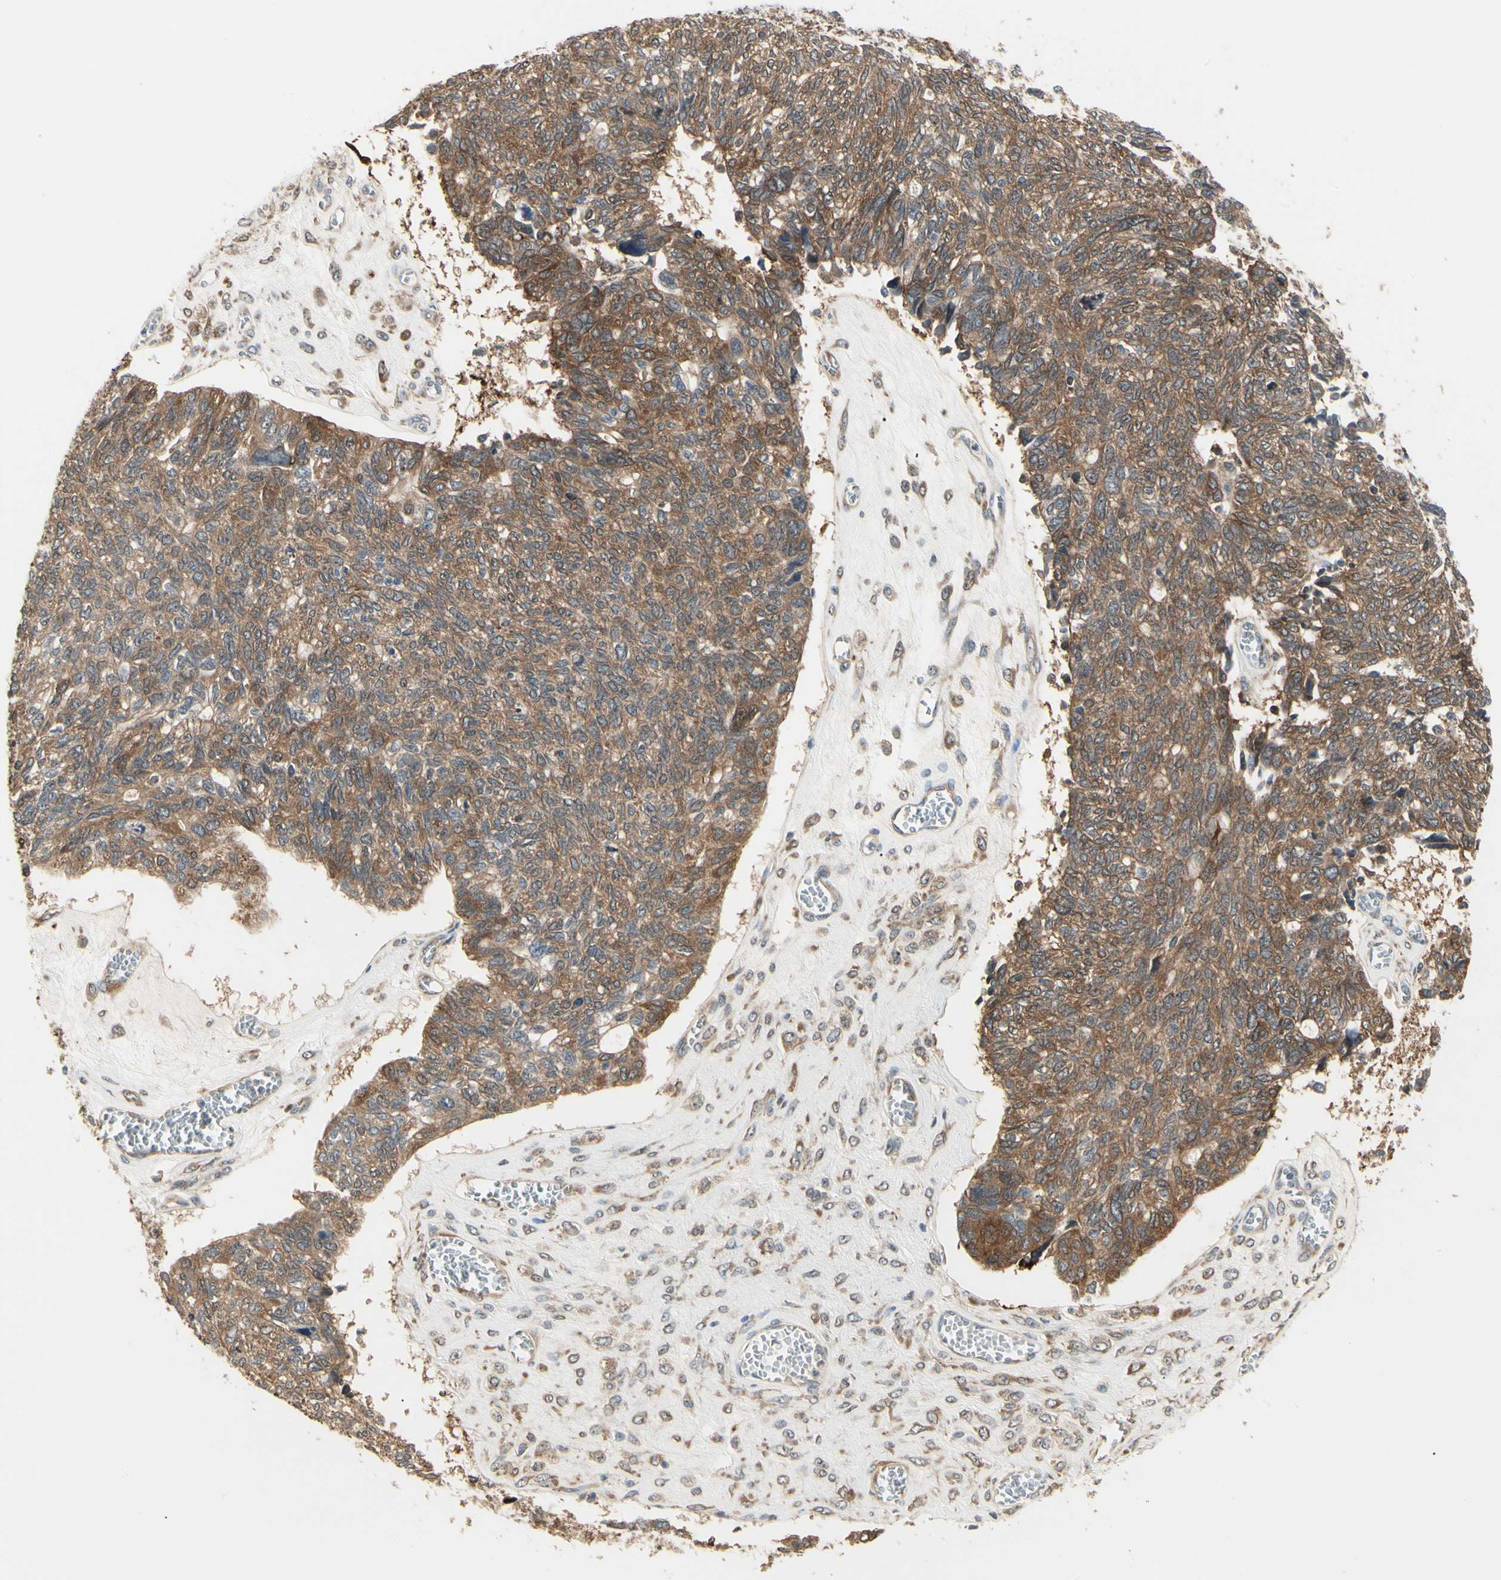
{"staining": {"intensity": "moderate", "quantity": ">75%", "location": "cytoplasmic/membranous"}, "tissue": "ovarian cancer", "cell_type": "Tumor cells", "image_type": "cancer", "snomed": [{"axis": "morphology", "description": "Cystadenocarcinoma, serous, NOS"}, {"axis": "topography", "description": "Ovary"}], "caption": "IHC micrograph of neoplastic tissue: human ovarian cancer (serous cystadenocarcinoma) stained using immunohistochemistry (IHC) displays medium levels of moderate protein expression localized specifically in the cytoplasmic/membranous of tumor cells, appearing as a cytoplasmic/membranous brown color.", "gene": "NME1-NME2", "patient": {"sex": "female", "age": 79}}